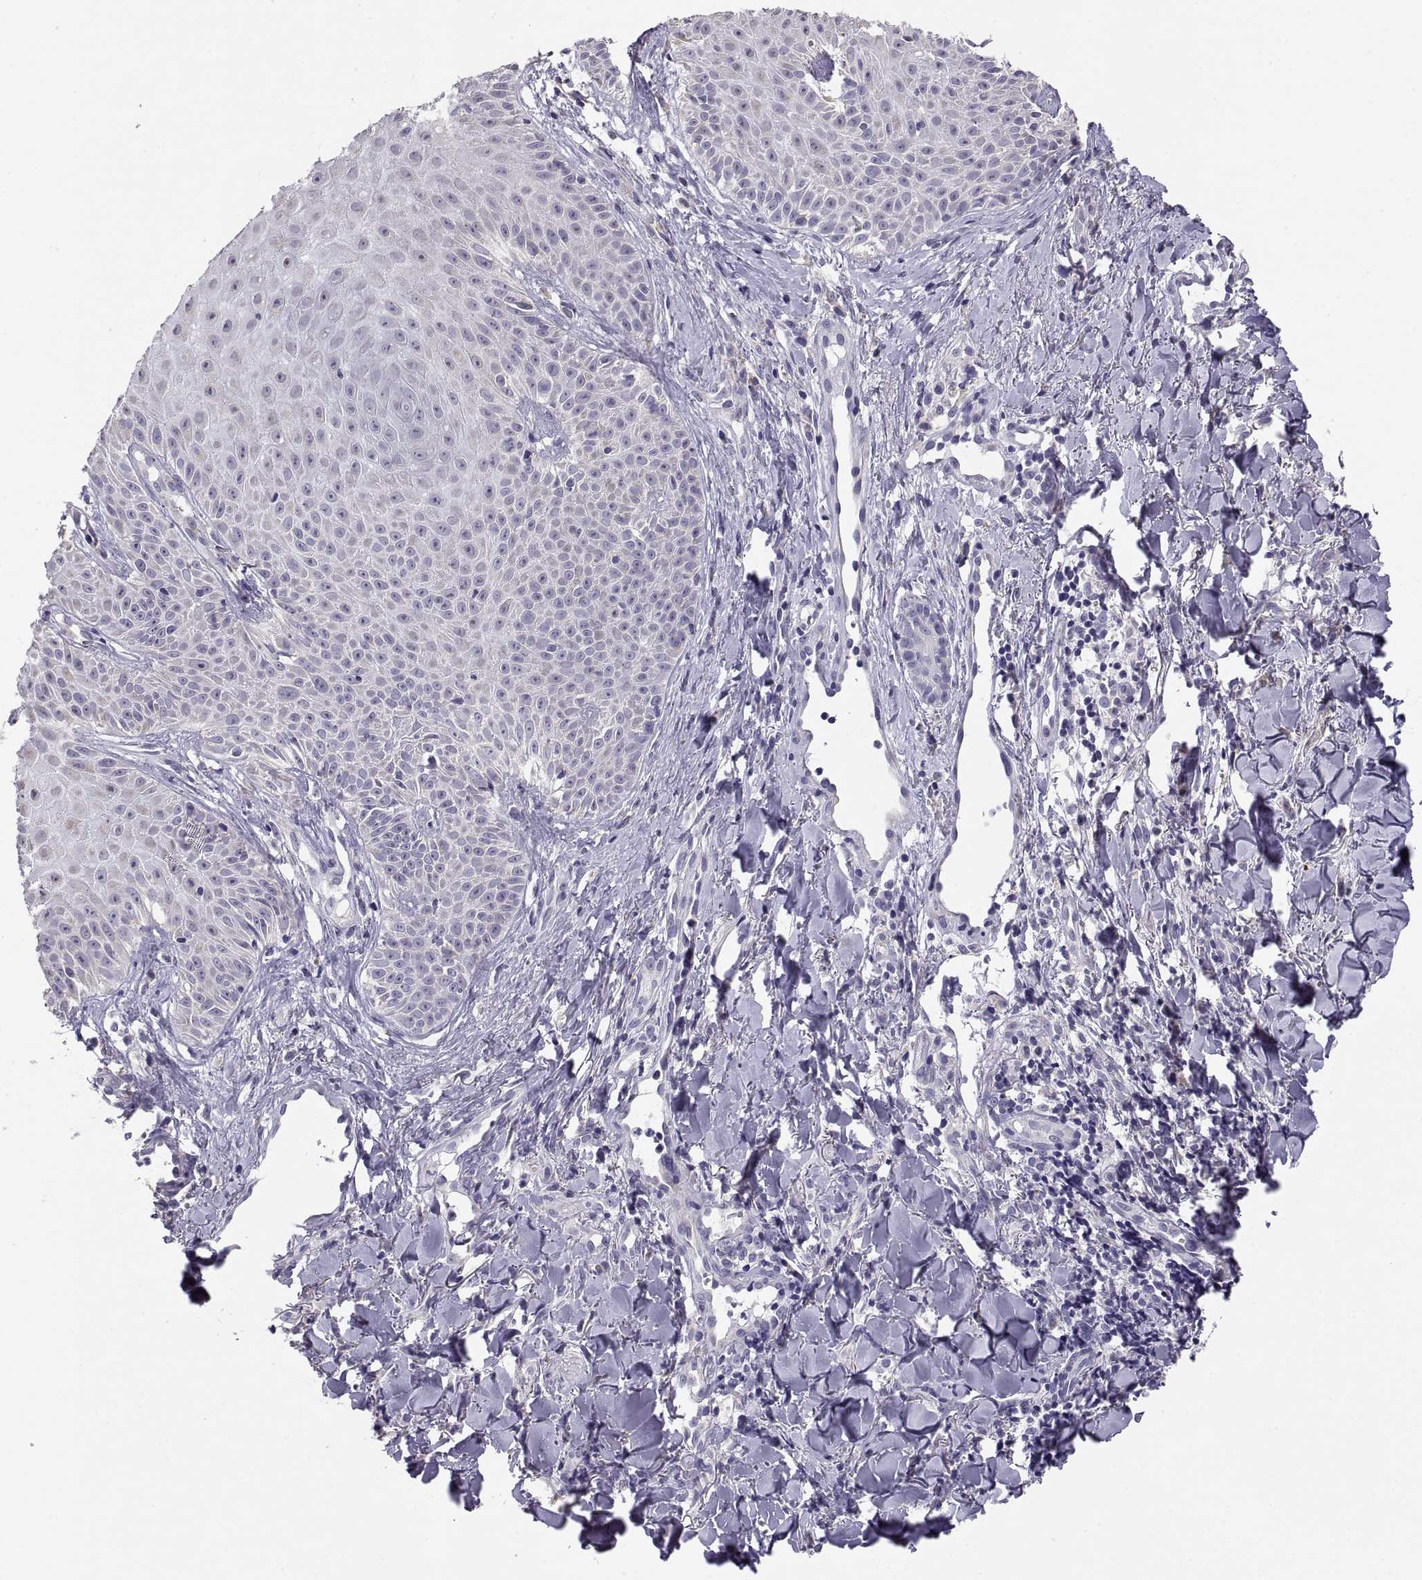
{"staining": {"intensity": "negative", "quantity": "none", "location": "none"}, "tissue": "melanoma", "cell_type": "Tumor cells", "image_type": "cancer", "snomed": [{"axis": "morphology", "description": "Malignant melanoma, NOS"}, {"axis": "topography", "description": "Skin"}], "caption": "Micrograph shows no significant protein staining in tumor cells of malignant melanoma.", "gene": "TNNC1", "patient": {"sex": "male", "age": 67}}